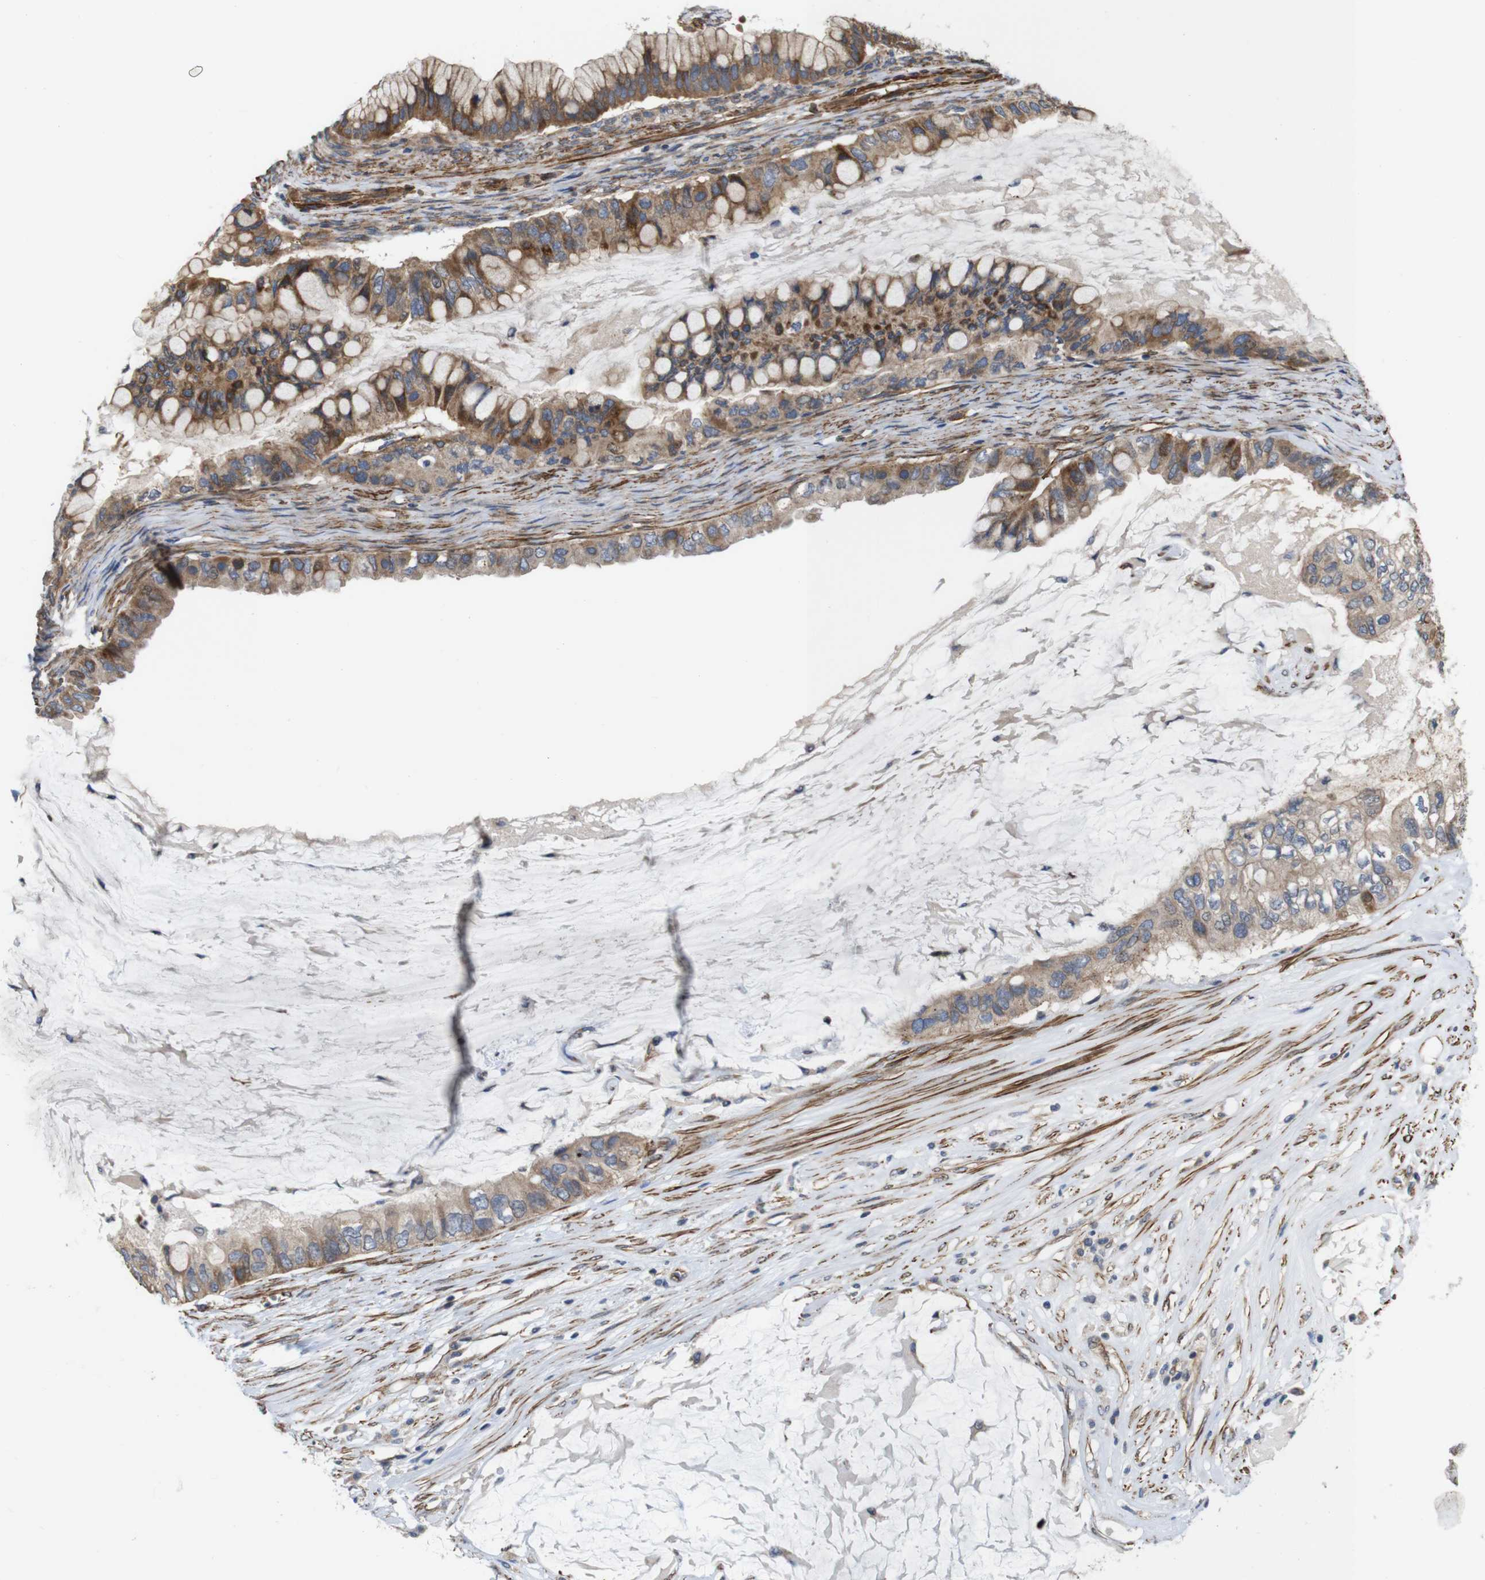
{"staining": {"intensity": "moderate", "quantity": ">75%", "location": "cytoplasmic/membranous"}, "tissue": "ovarian cancer", "cell_type": "Tumor cells", "image_type": "cancer", "snomed": [{"axis": "morphology", "description": "Cystadenocarcinoma, mucinous, NOS"}, {"axis": "topography", "description": "Ovary"}], "caption": "Immunohistochemical staining of human mucinous cystadenocarcinoma (ovarian) shows moderate cytoplasmic/membranous protein expression in approximately >75% of tumor cells.", "gene": "GGT7", "patient": {"sex": "female", "age": 80}}